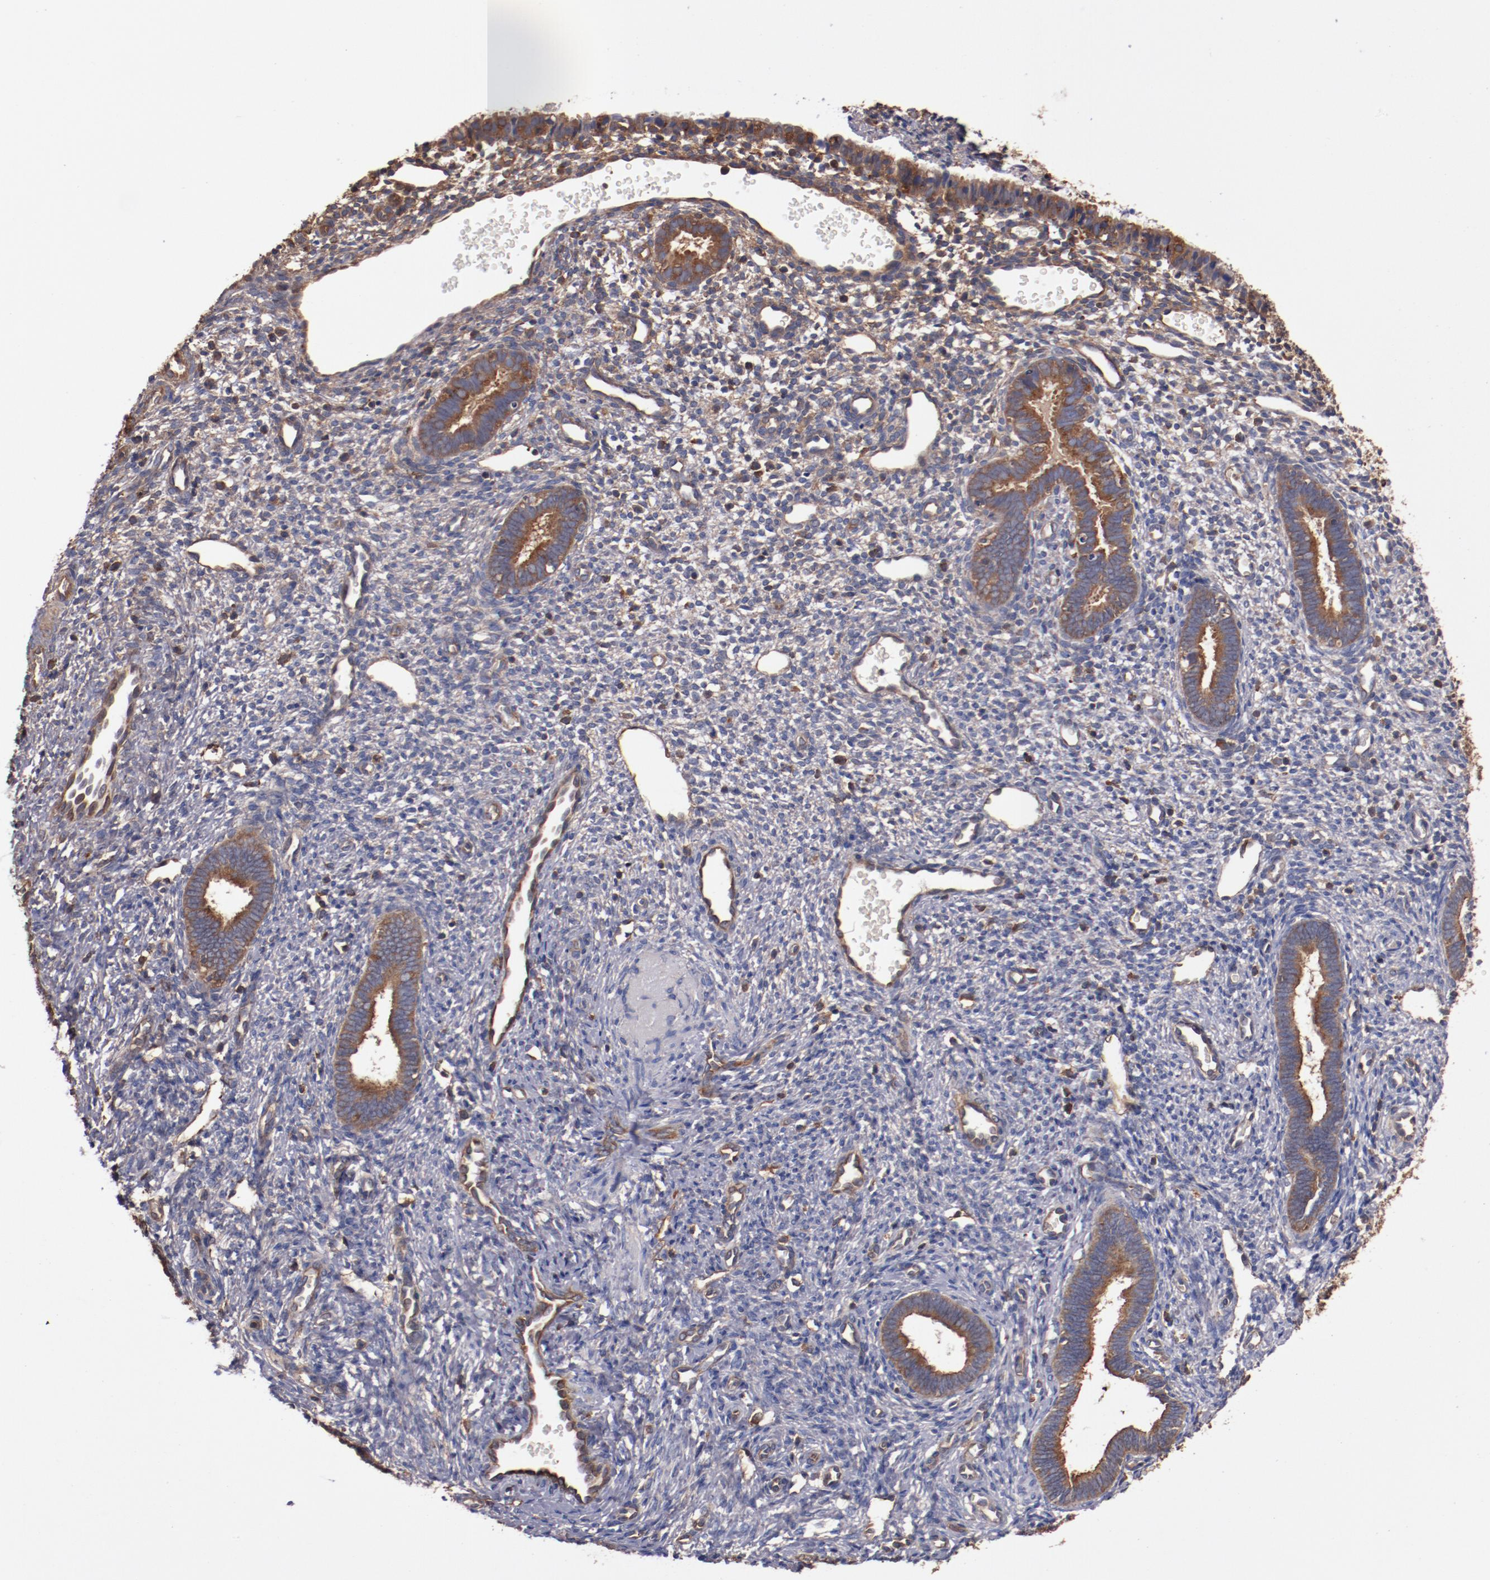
{"staining": {"intensity": "strong", "quantity": "25%-75%", "location": "cytoplasmic/membranous"}, "tissue": "endometrium", "cell_type": "Cells in endometrial stroma", "image_type": "normal", "snomed": [{"axis": "morphology", "description": "Normal tissue, NOS"}, {"axis": "topography", "description": "Endometrium"}], "caption": "Immunohistochemical staining of normal endometrium reveals strong cytoplasmic/membranous protein positivity in about 25%-75% of cells in endometrial stroma. (Brightfield microscopy of DAB IHC at high magnification).", "gene": "TMOD3", "patient": {"sex": "female", "age": 27}}